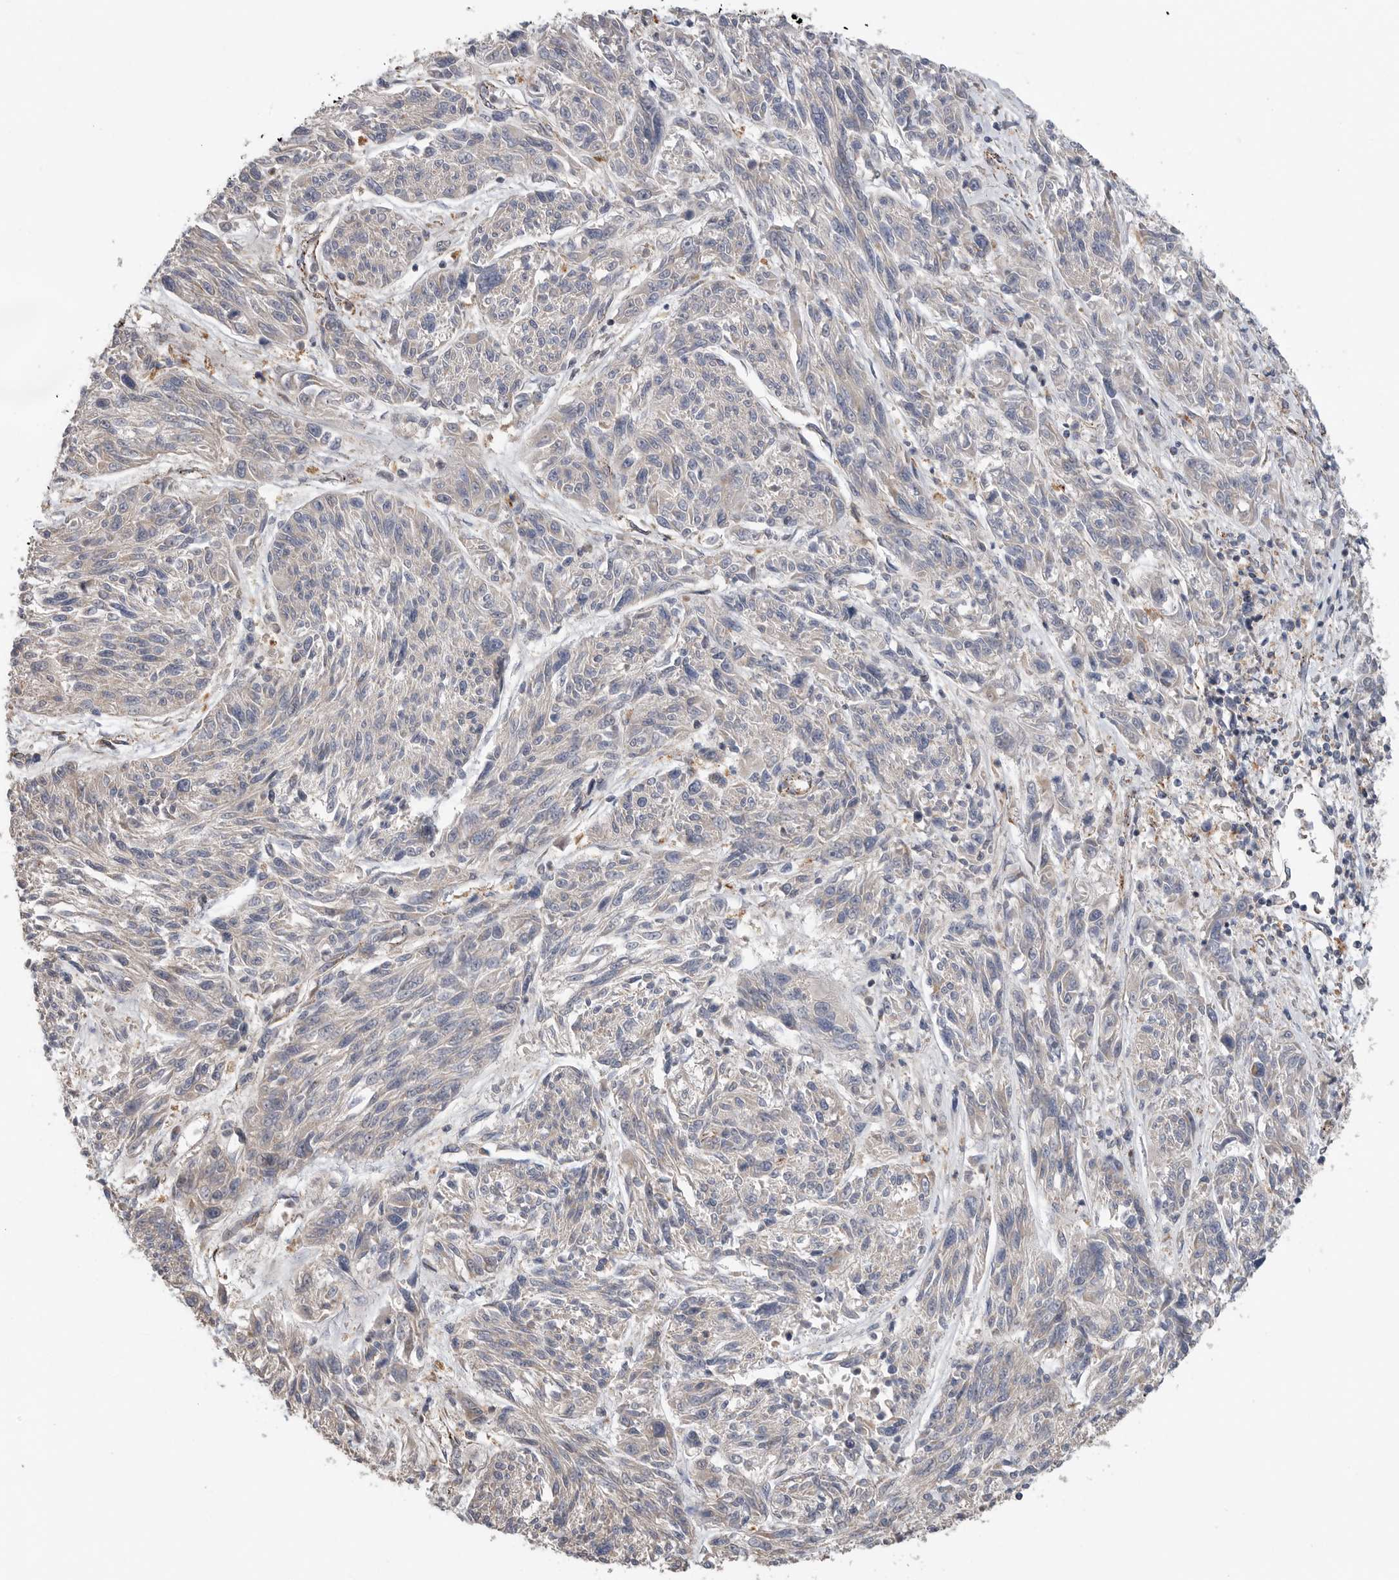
{"staining": {"intensity": "negative", "quantity": "none", "location": "none"}, "tissue": "melanoma", "cell_type": "Tumor cells", "image_type": "cancer", "snomed": [{"axis": "morphology", "description": "Malignant melanoma, NOS"}, {"axis": "topography", "description": "Skin"}], "caption": "The immunohistochemistry (IHC) micrograph has no significant positivity in tumor cells of melanoma tissue.", "gene": "GALNS", "patient": {"sex": "male", "age": 53}}